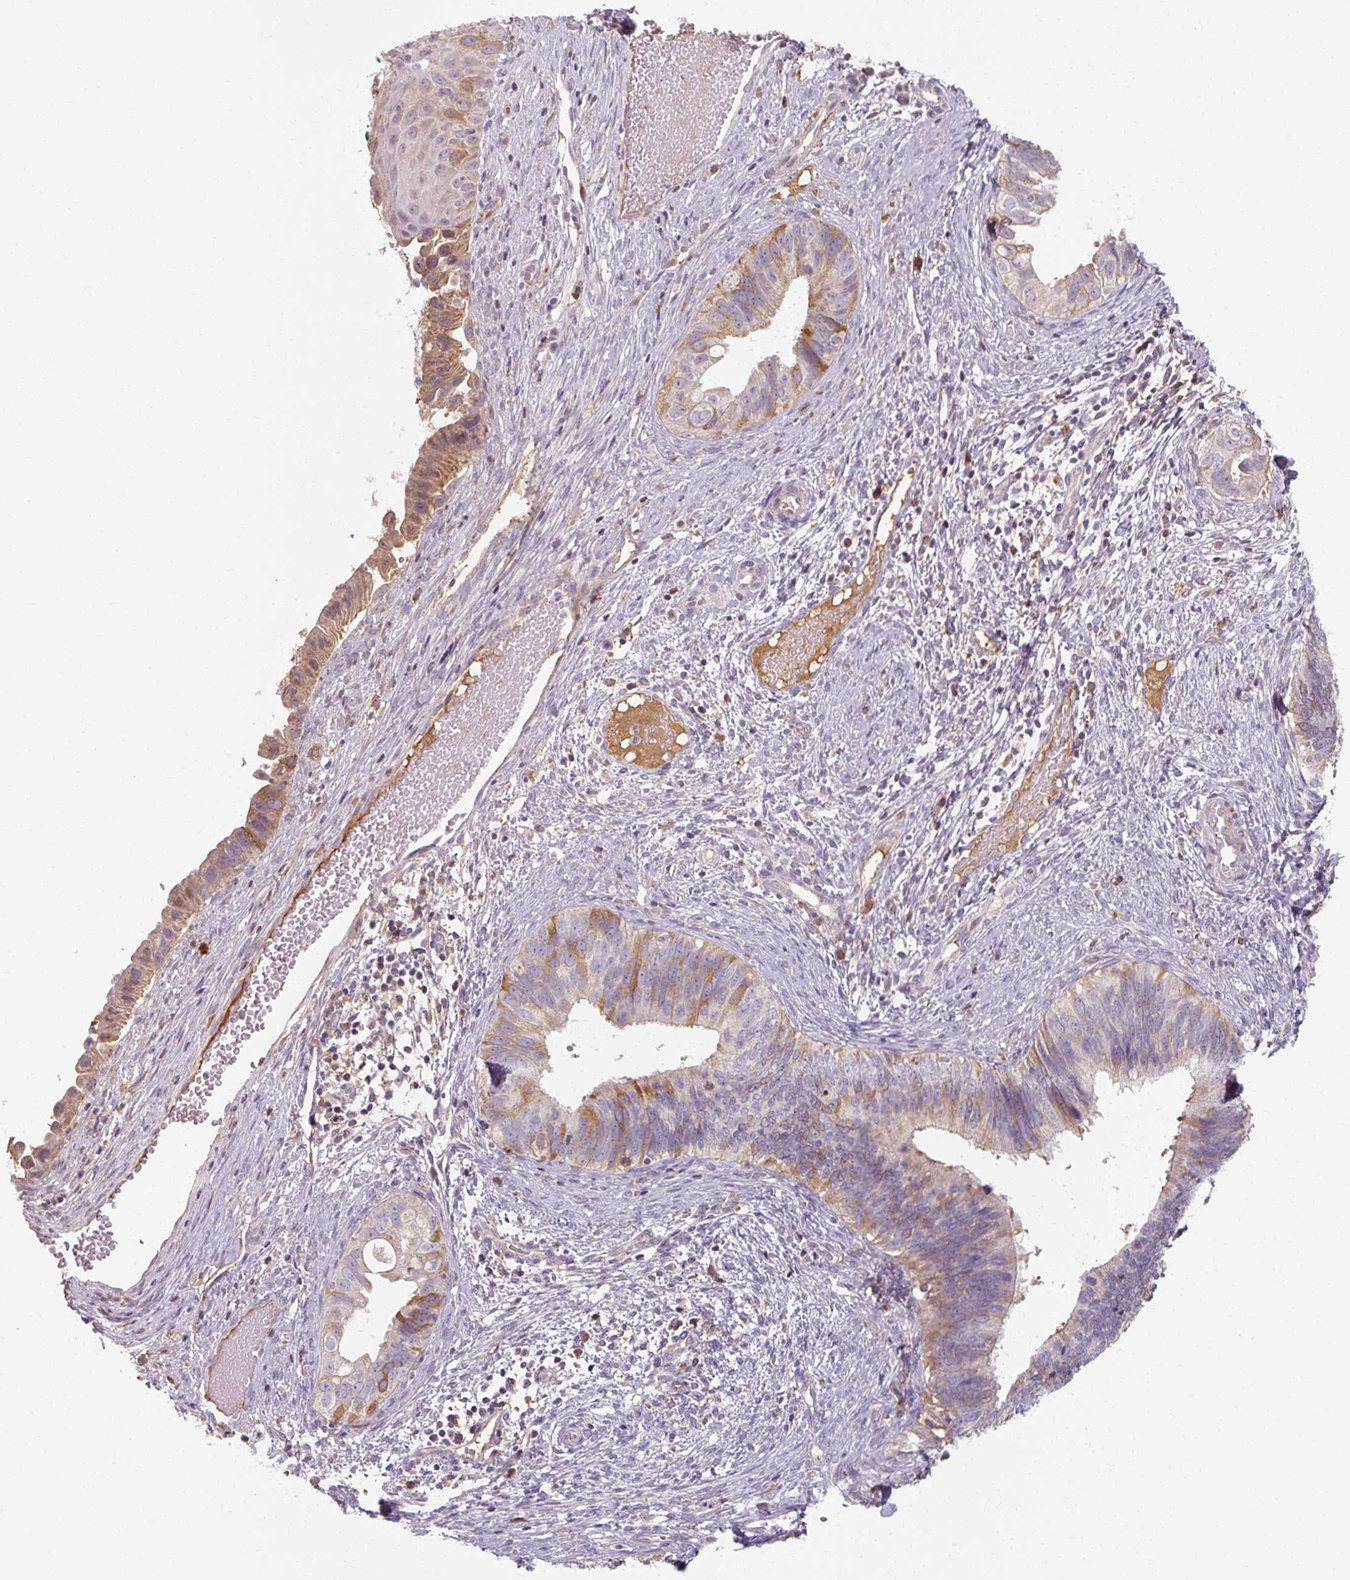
{"staining": {"intensity": "moderate", "quantity": "25%-75%", "location": "cytoplasmic/membranous"}, "tissue": "cervical cancer", "cell_type": "Tumor cells", "image_type": "cancer", "snomed": [{"axis": "morphology", "description": "Adenocarcinoma, NOS"}, {"axis": "topography", "description": "Cervix"}], "caption": "A micrograph showing moderate cytoplasmic/membranous staining in approximately 25%-75% of tumor cells in cervical cancer (adenocarcinoma), as visualized by brown immunohistochemical staining.", "gene": "TSEN54", "patient": {"sex": "female", "age": 42}}